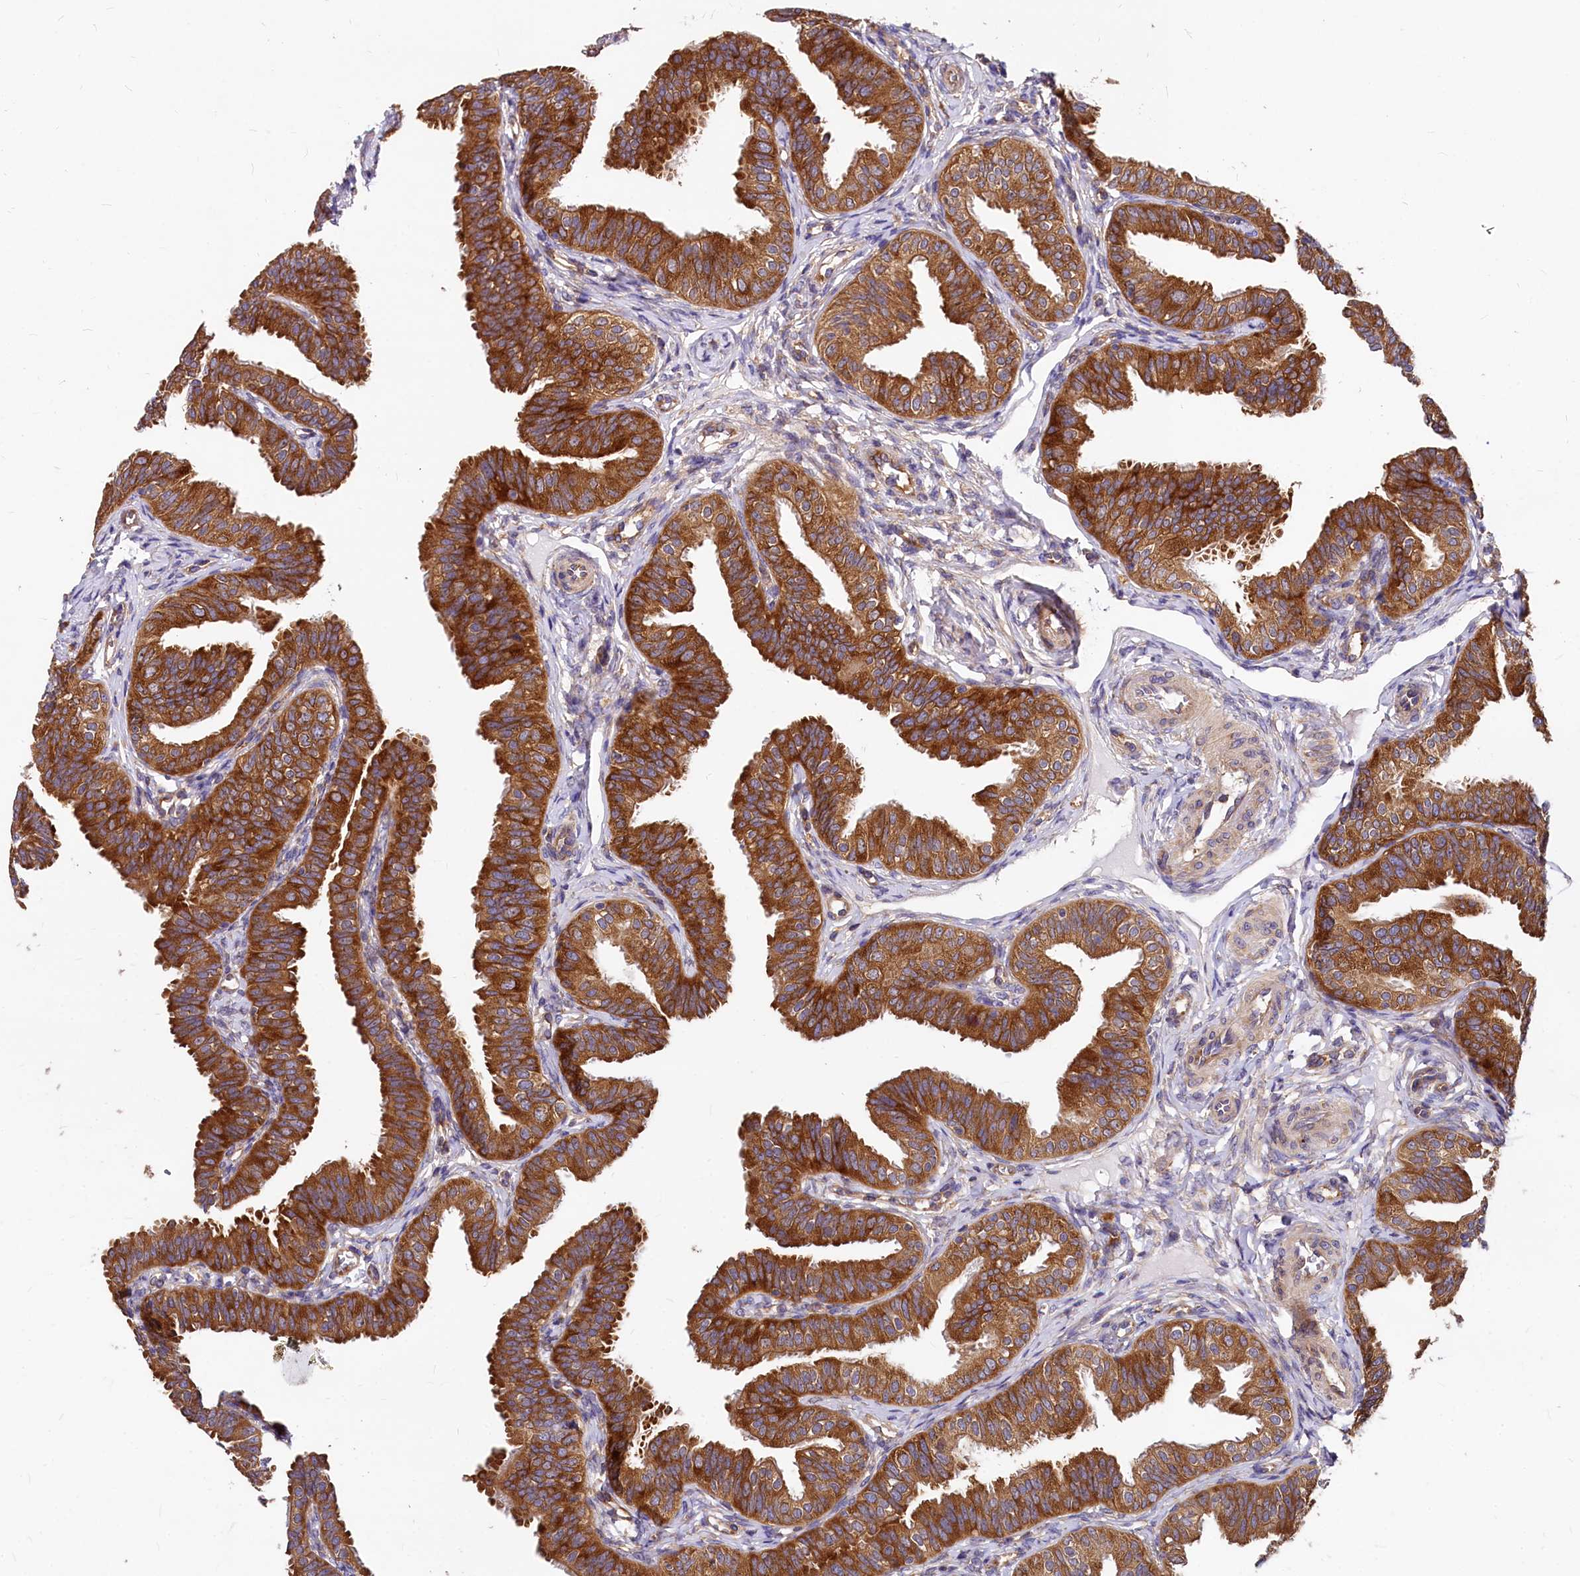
{"staining": {"intensity": "strong", "quantity": ">75%", "location": "cytoplasmic/membranous"}, "tissue": "fallopian tube", "cell_type": "Glandular cells", "image_type": "normal", "snomed": [{"axis": "morphology", "description": "Normal tissue, NOS"}, {"axis": "topography", "description": "Fallopian tube"}], "caption": "Protein staining of benign fallopian tube reveals strong cytoplasmic/membranous positivity in about >75% of glandular cells.", "gene": "EIF2B2", "patient": {"sex": "female", "age": 35}}